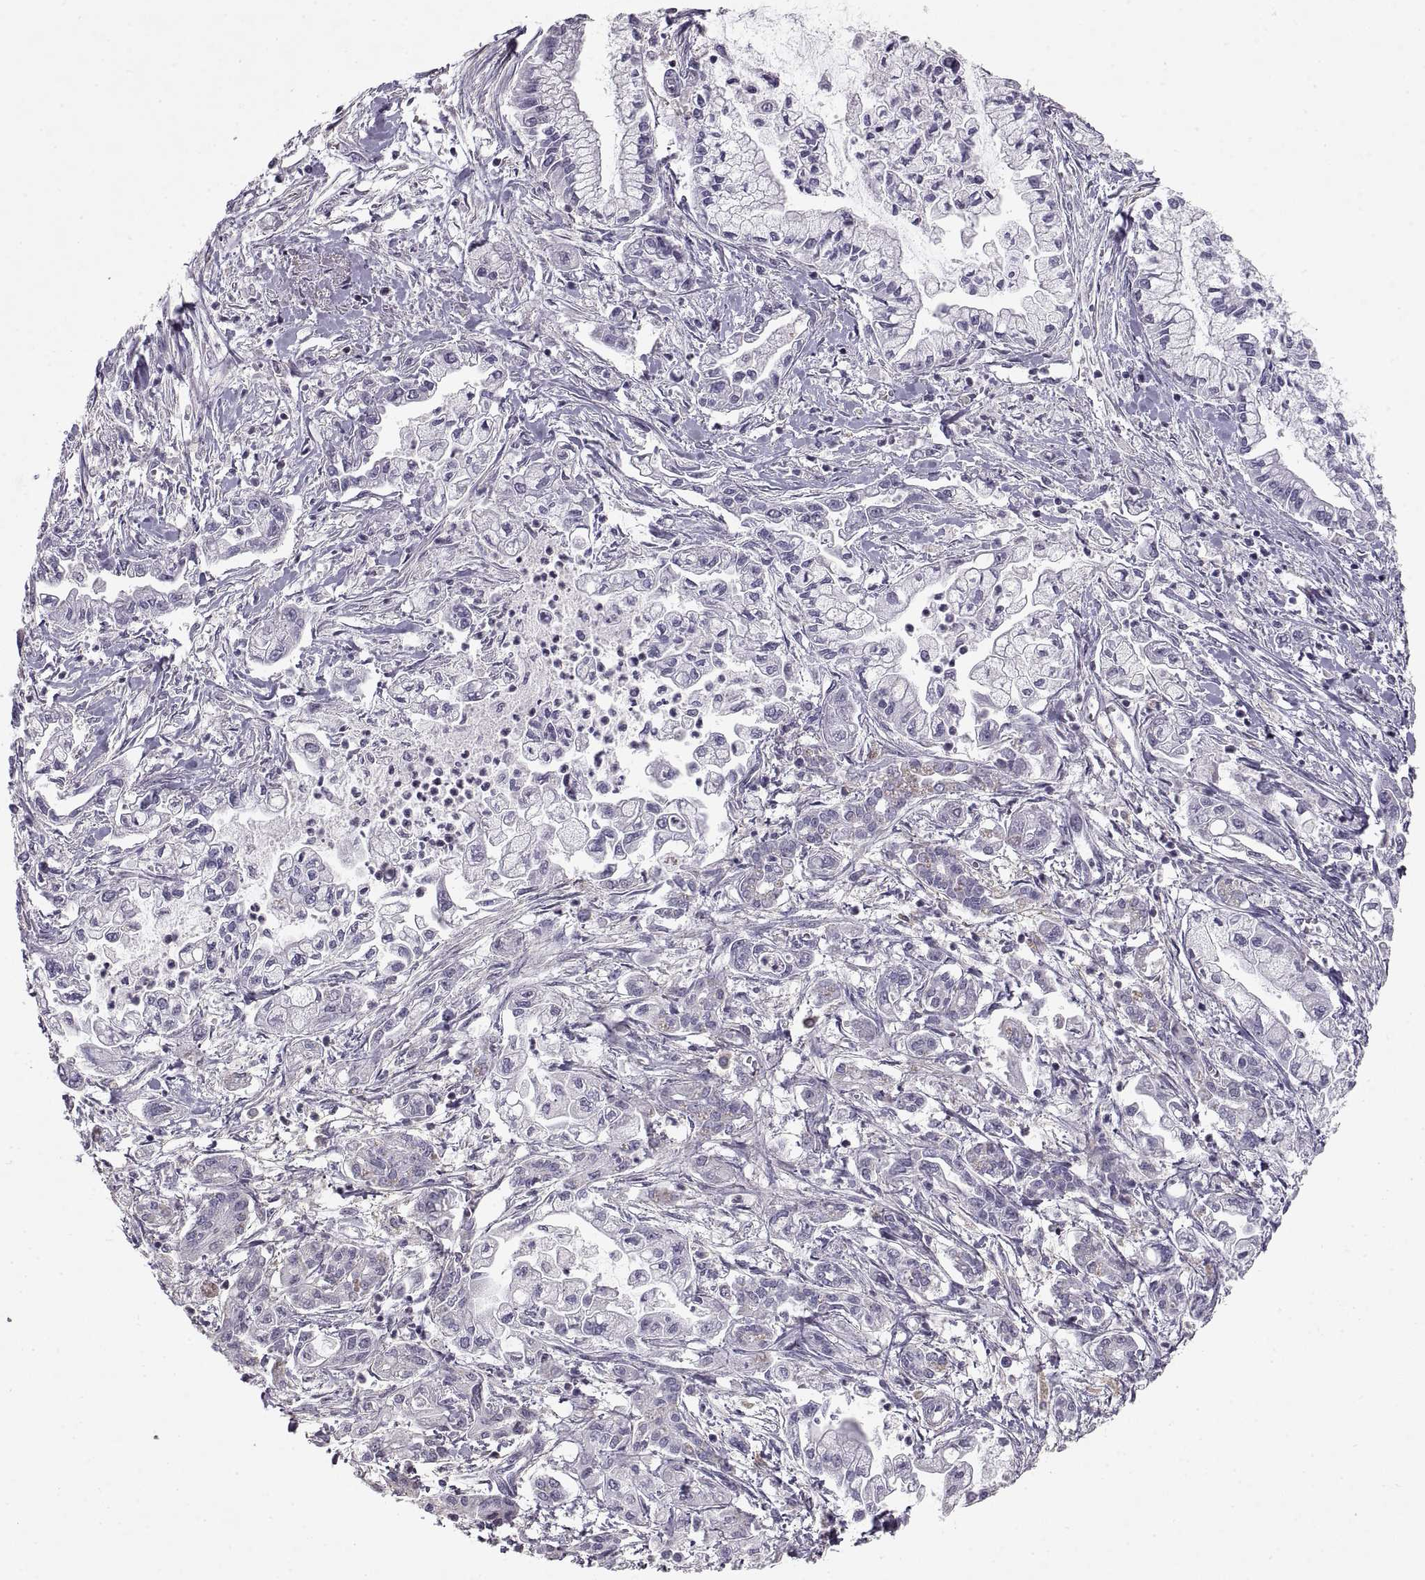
{"staining": {"intensity": "negative", "quantity": "none", "location": "none"}, "tissue": "pancreatic cancer", "cell_type": "Tumor cells", "image_type": "cancer", "snomed": [{"axis": "morphology", "description": "Adenocarcinoma, NOS"}, {"axis": "topography", "description": "Pancreas"}], "caption": "Immunohistochemistry (IHC) of human pancreatic adenocarcinoma shows no expression in tumor cells.", "gene": "ADAM11", "patient": {"sex": "male", "age": 54}}